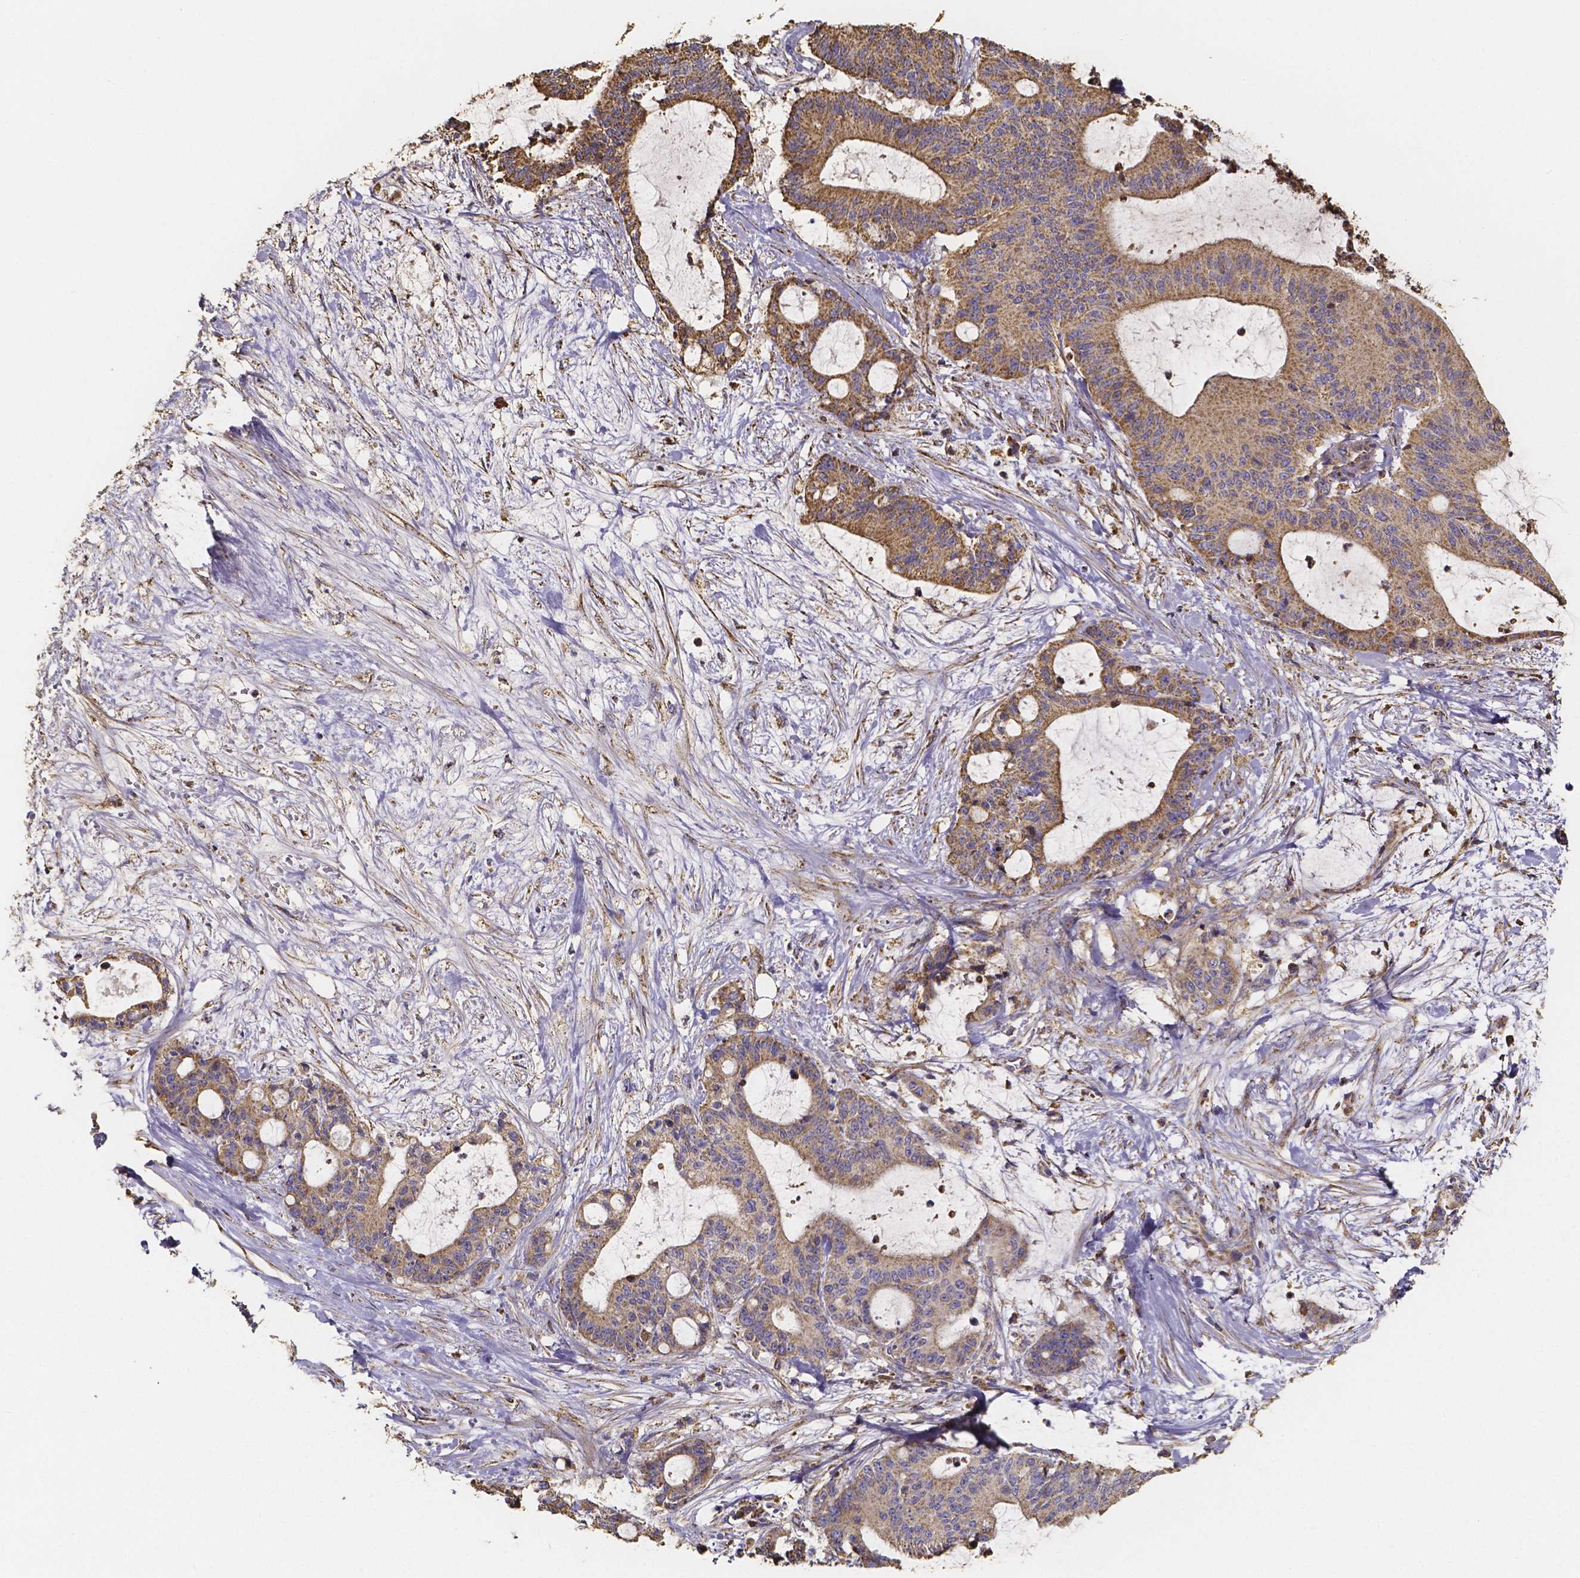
{"staining": {"intensity": "moderate", "quantity": ">75%", "location": "cytoplasmic/membranous"}, "tissue": "liver cancer", "cell_type": "Tumor cells", "image_type": "cancer", "snomed": [{"axis": "morphology", "description": "Cholangiocarcinoma"}, {"axis": "topography", "description": "Liver"}], "caption": "Immunohistochemical staining of human cholangiocarcinoma (liver) exhibits medium levels of moderate cytoplasmic/membranous staining in approximately >75% of tumor cells.", "gene": "SLC35D2", "patient": {"sex": "female", "age": 73}}